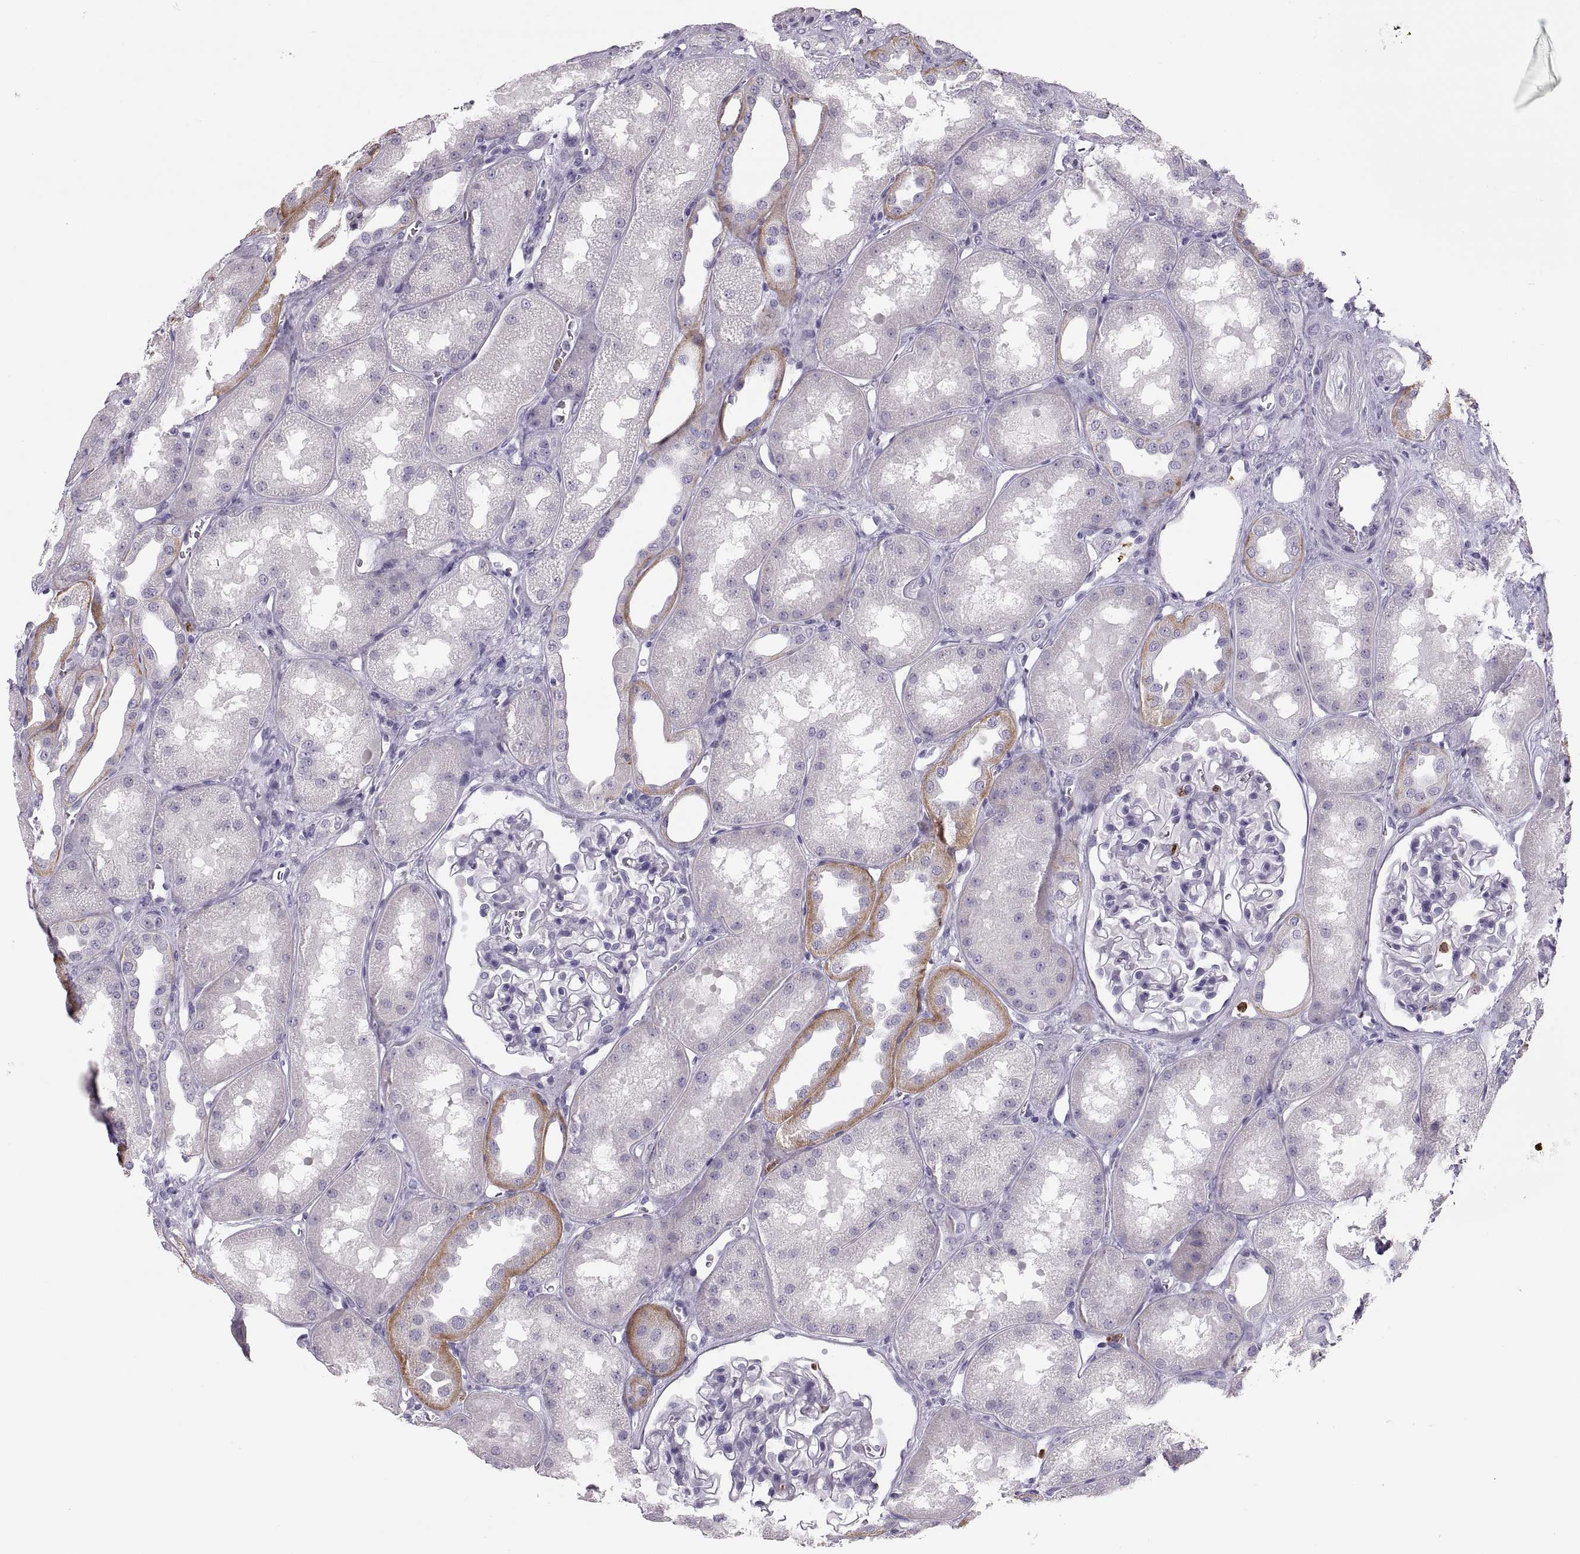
{"staining": {"intensity": "negative", "quantity": "none", "location": "none"}, "tissue": "kidney", "cell_type": "Cells in glomeruli", "image_type": "normal", "snomed": [{"axis": "morphology", "description": "Normal tissue, NOS"}, {"axis": "topography", "description": "Kidney"}], "caption": "Immunohistochemistry of benign human kidney displays no staining in cells in glomeruli.", "gene": "MILR1", "patient": {"sex": "male", "age": 61}}